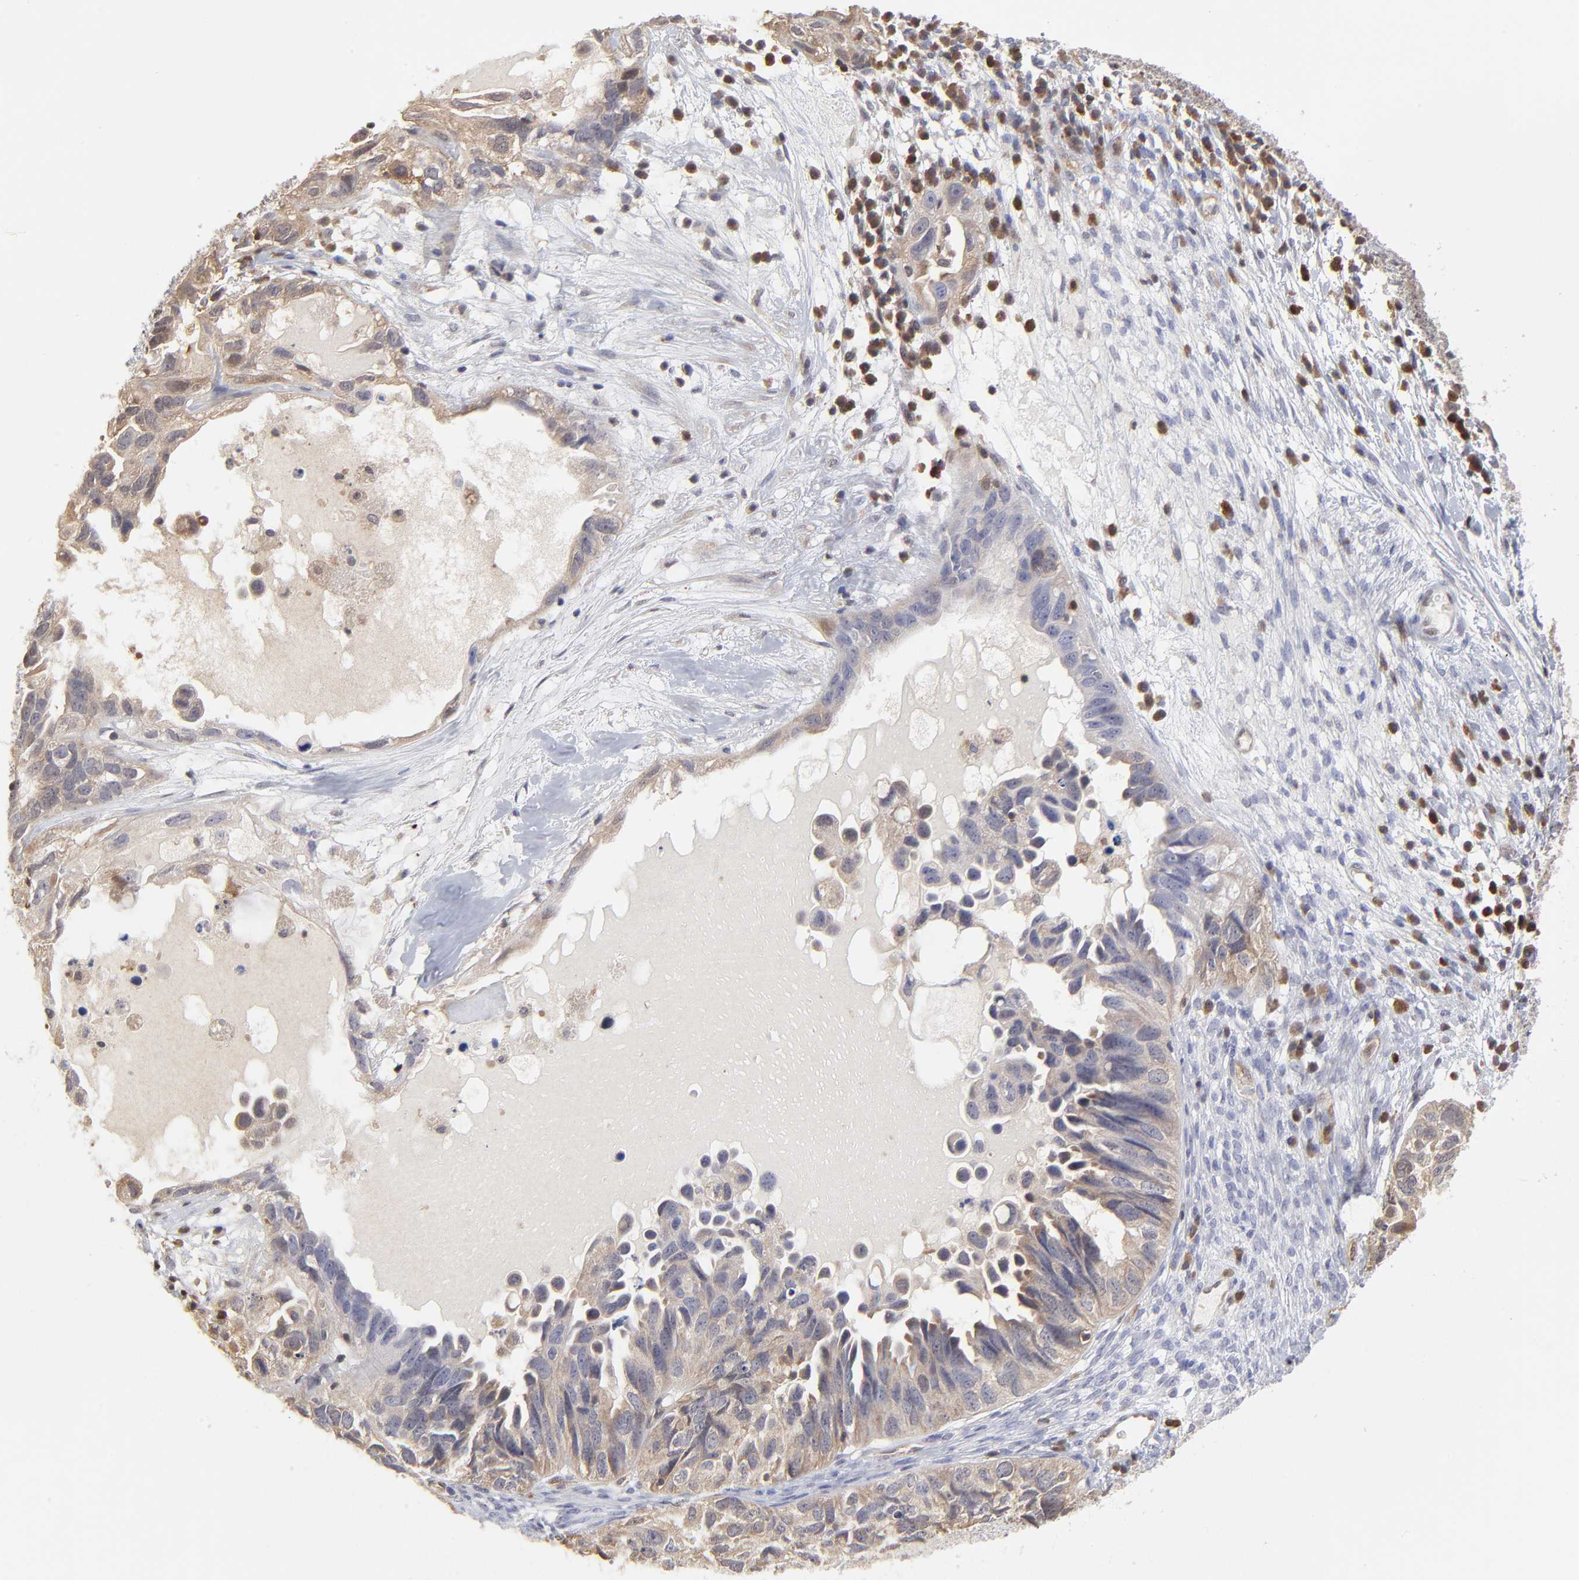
{"staining": {"intensity": "weak", "quantity": ">75%", "location": "cytoplasmic/membranous"}, "tissue": "ovarian cancer", "cell_type": "Tumor cells", "image_type": "cancer", "snomed": [{"axis": "morphology", "description": "Cystadenocarcinoma, serous, NOS"}, {"axis": "topography", "description": "Ovary"}], "caption": "Protein expression analysis of human ovarian cancer reveals weak cytoplasmic/membranous staining in approximately >75% of tumor cells.", "gene": "CASP3", "patient": {"sex": "female", "age": 82}}